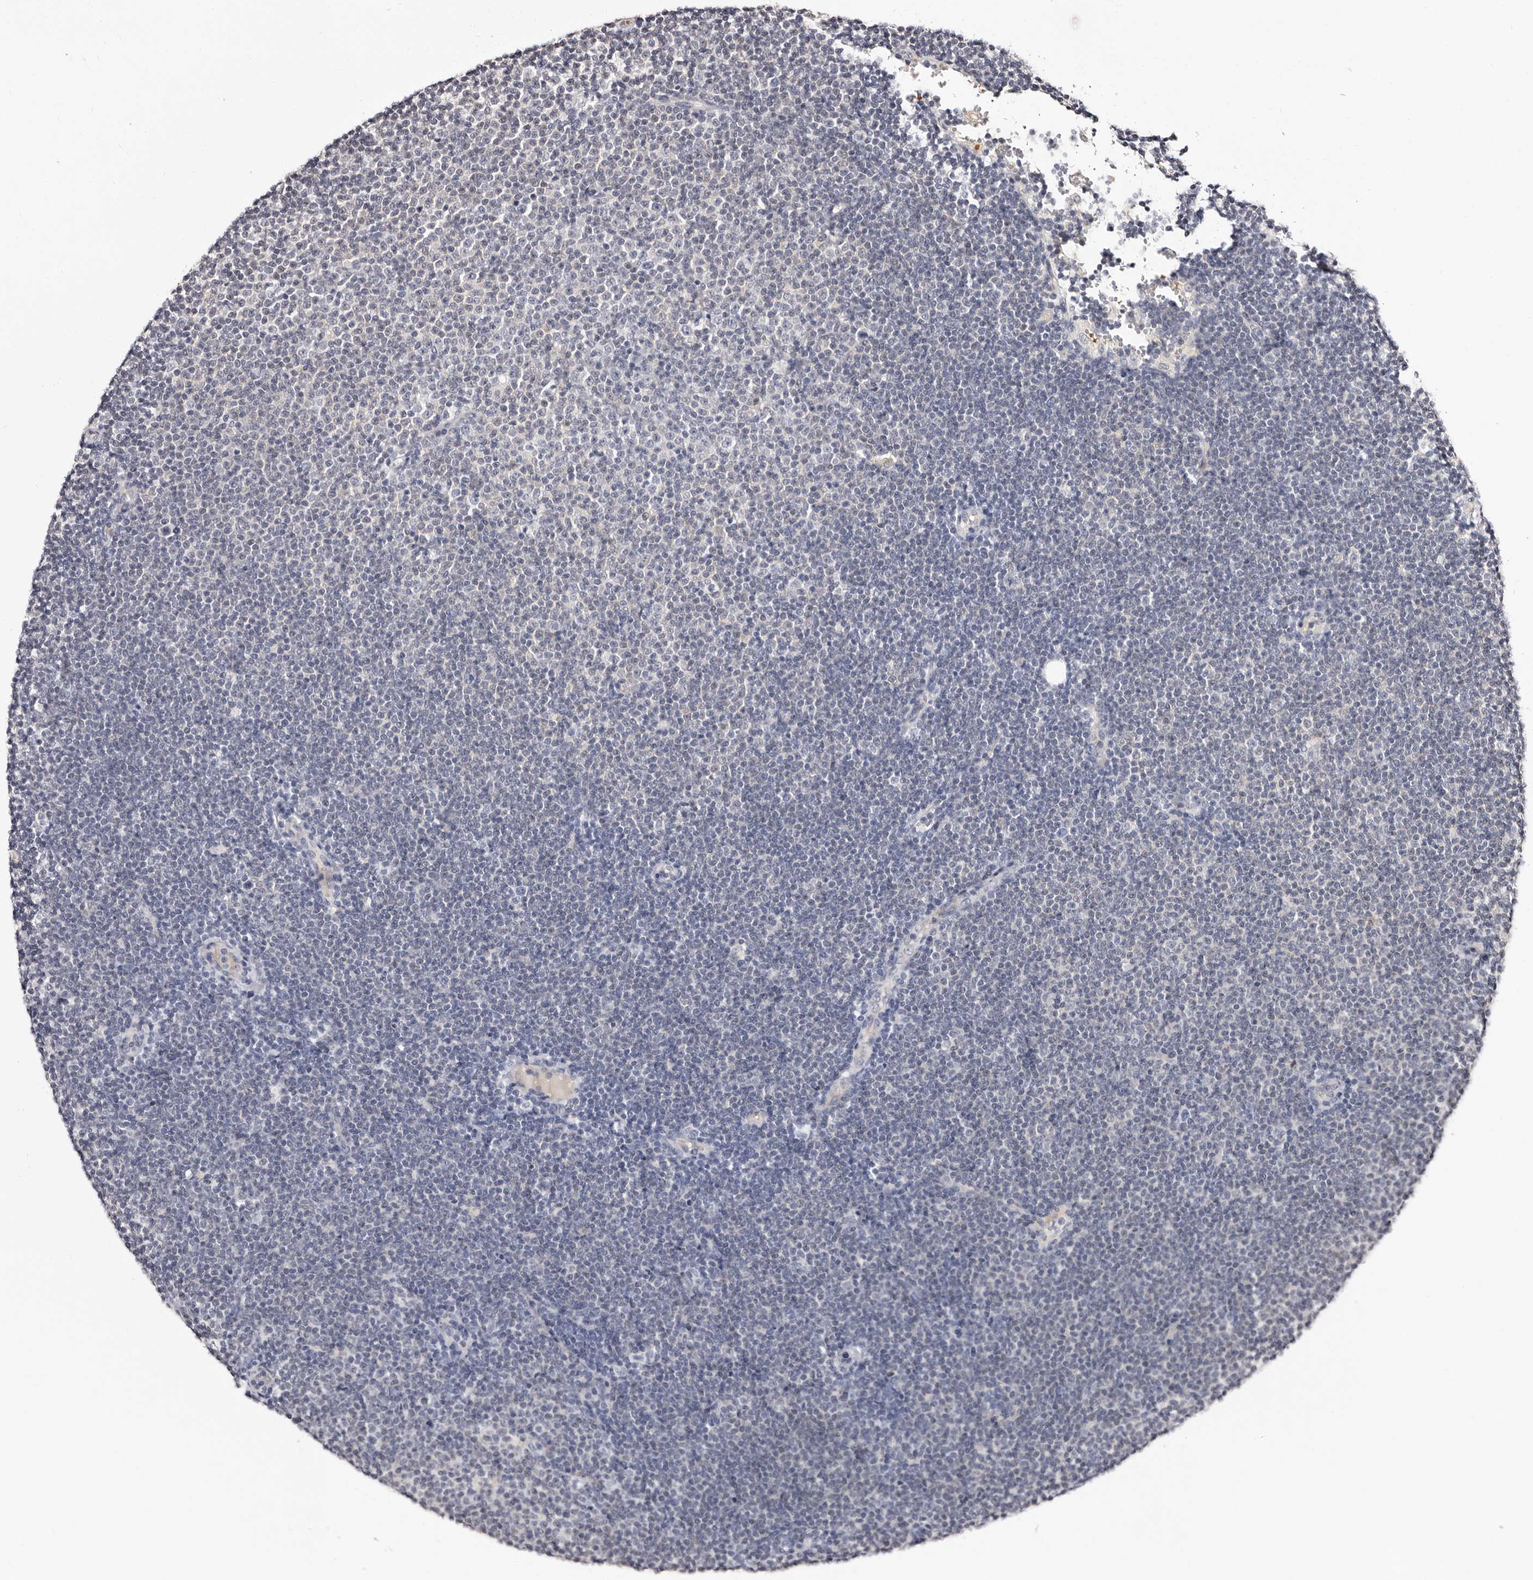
{"staining": {"intensity": "negative", "quantity": "none", "location": "none"}, "tissue": "lymphoma", "cell_type": "Tumor cells", "image_type": "cancer", "snomed": [{"axis": "morphology", "description": "Malignant lymphoma, non-Hodgkin's type, Low grade"}, {"axis": "topography", "description": "Lymph node"}], "caption": "Immunohistochemistry micrograph of human lymphoma stained for a protein (brown), which reveals no expression in tumor cells.", "gene": "BPGM", "patient": {"sex": "female", "age": 53}}